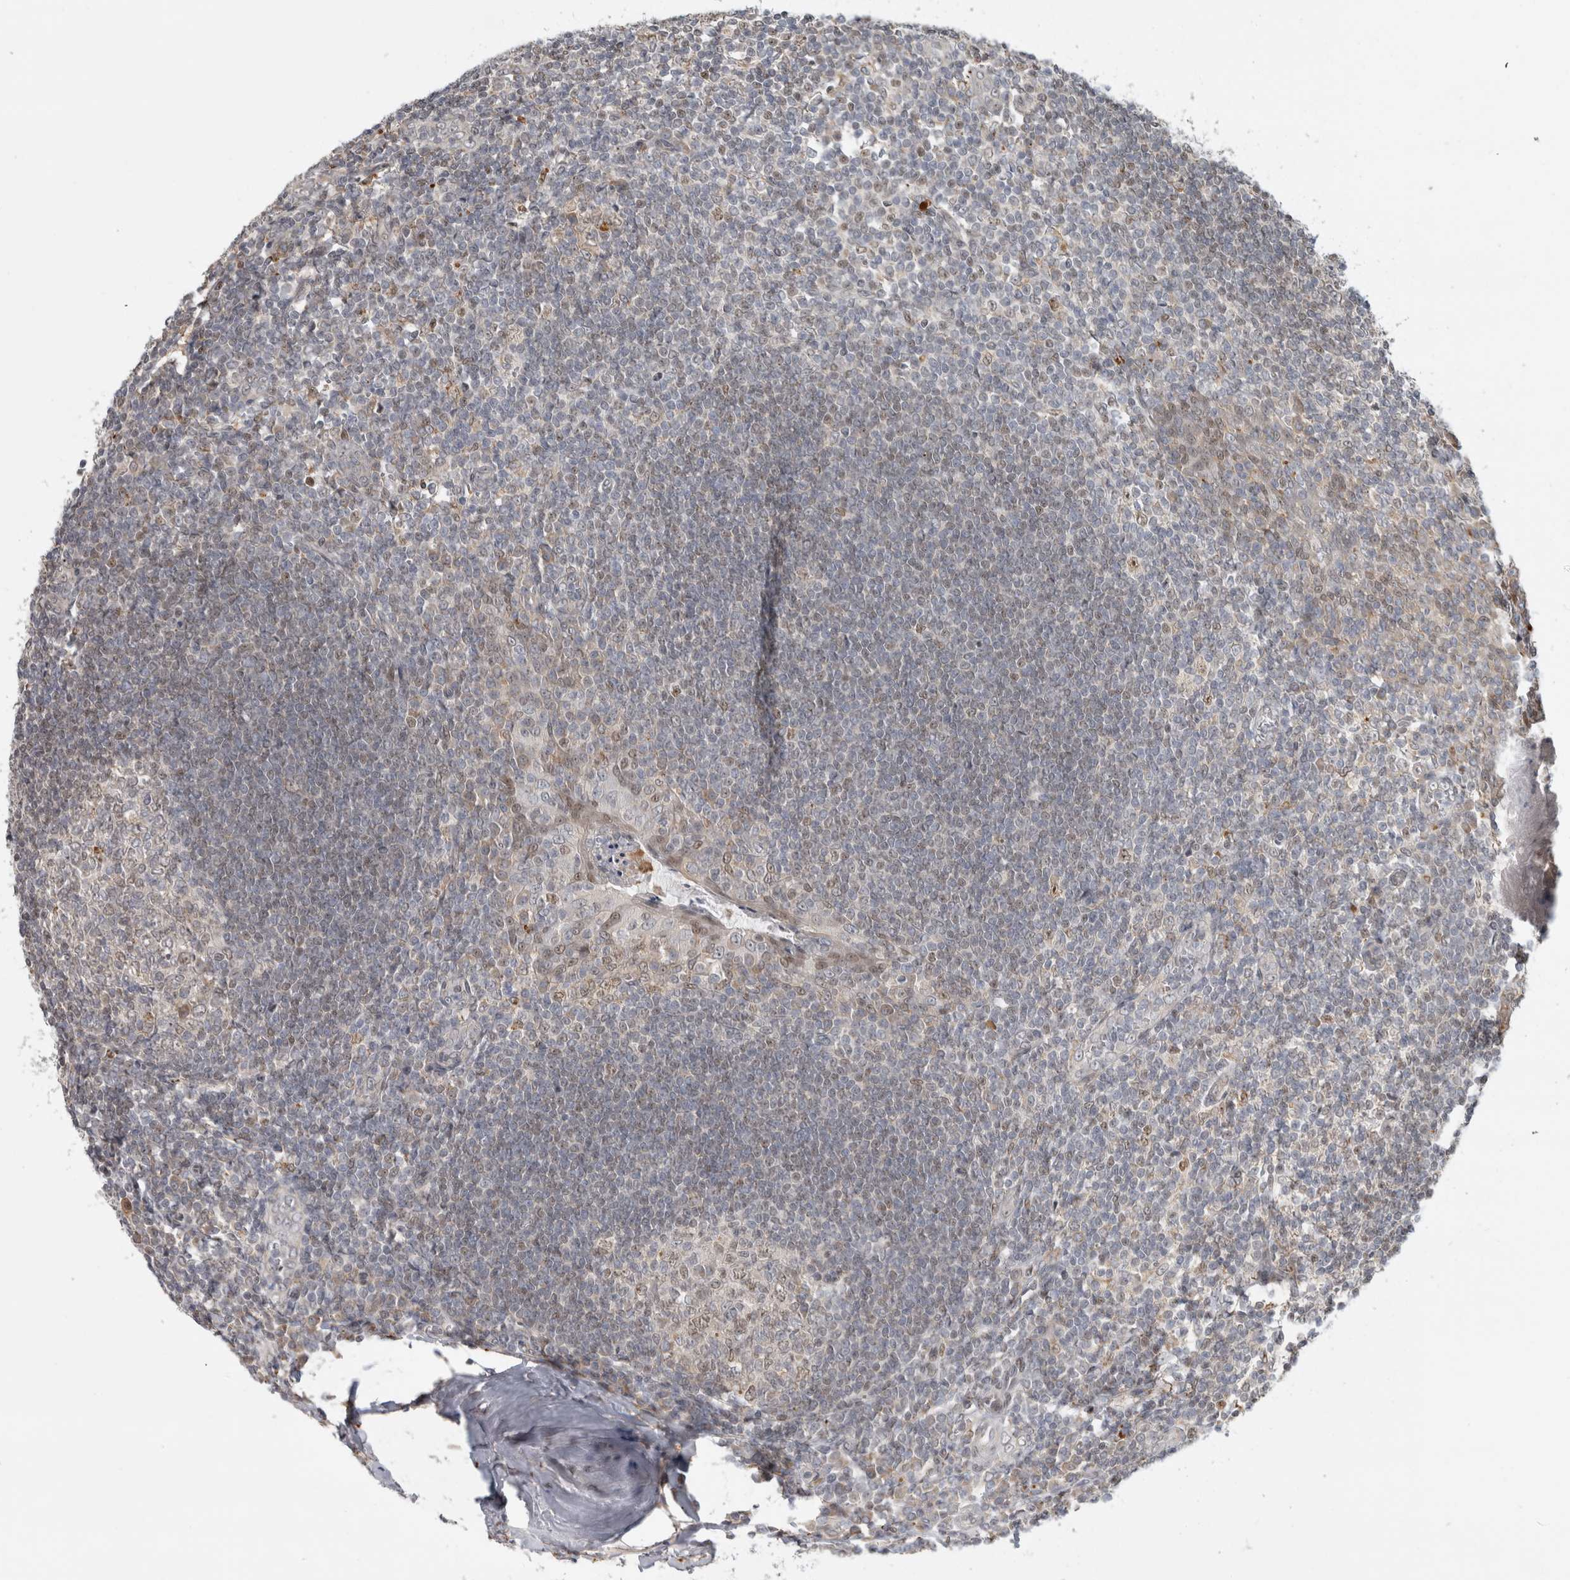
{"staining": {"intensity": "moderate", "quantity": "<25%", "location": "nuclear"}, "tissue": "tonsil", "cell_type": "Germinal center cells", "image_type": "normal", "snomed": [{"axis": "morphology", "description": "Normal tissue, NOS"}, {"axis": "topography", "description": "Tonsil"}], "caption": "A brown stain shows moderate nuclear expression of a protein in germinal center cells of normal human tonsil.", "gene": "NAB2", "patient": {"sex": "male", "age": 27}}